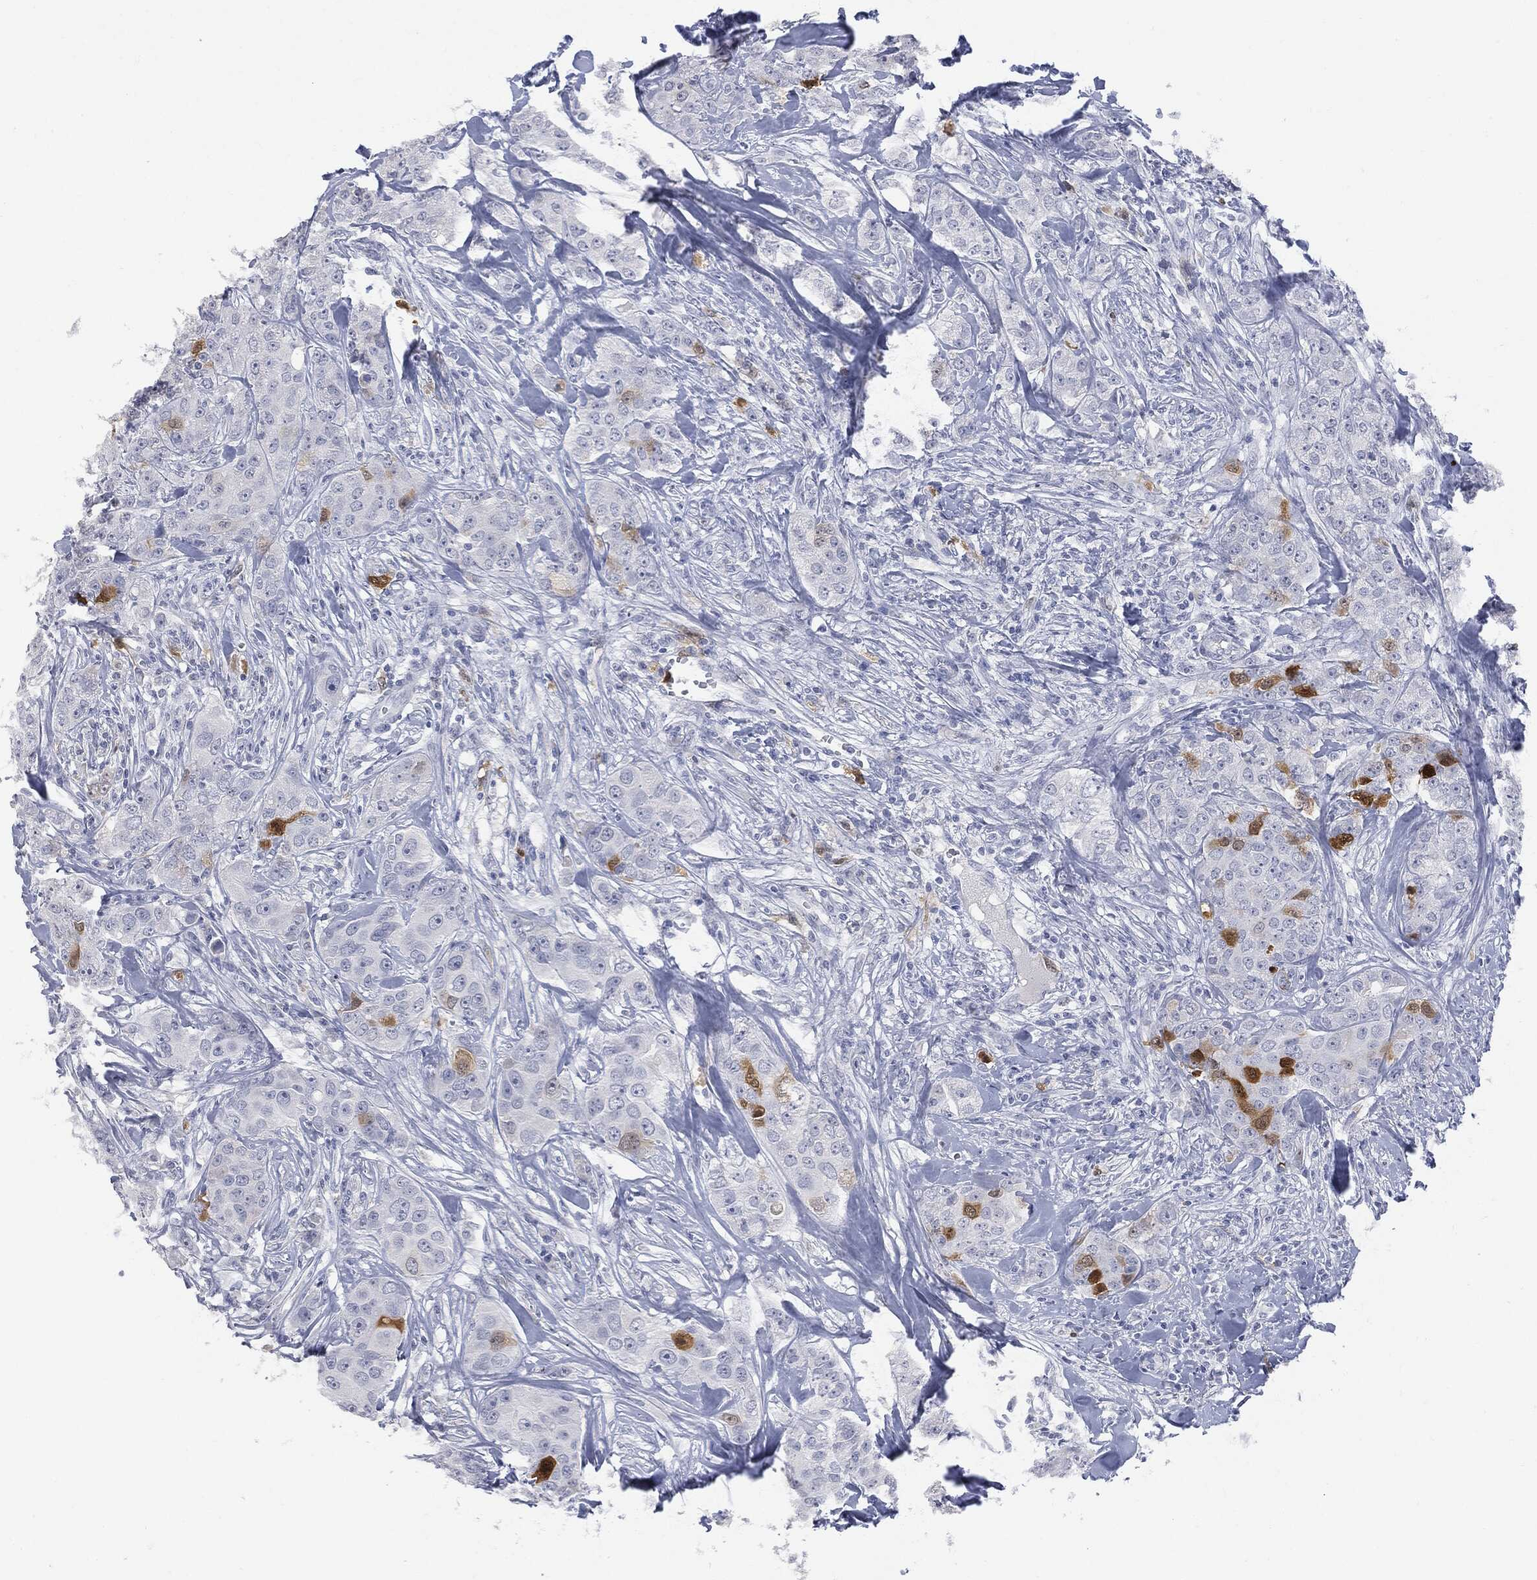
{"staining": {"intensity": "strong", "quantity": "<25%", "location": "cytoplasmic/membranous"}, "tissue": "breast cancer", "cell_type": "Tumor cells", "image_type": "cancer", "snomed": [{"axis": "morphology", "description": "Duct carcinoma"}, {"axis": "topography", "description": "Breast"}], "caption": "The micrograph displays immunohistochemical staining of breast cancer. There is strong cytoplasmic/membranous expression is seen in about <25% of tumor cells. The staining was performed using DAB to visualize the protein expression in brown, while the nuclei were stained in blue with hematoxylin (Magnification: 20x).", "gene": "UBE2C", "patient": {"sex": "female", "age": 43}}